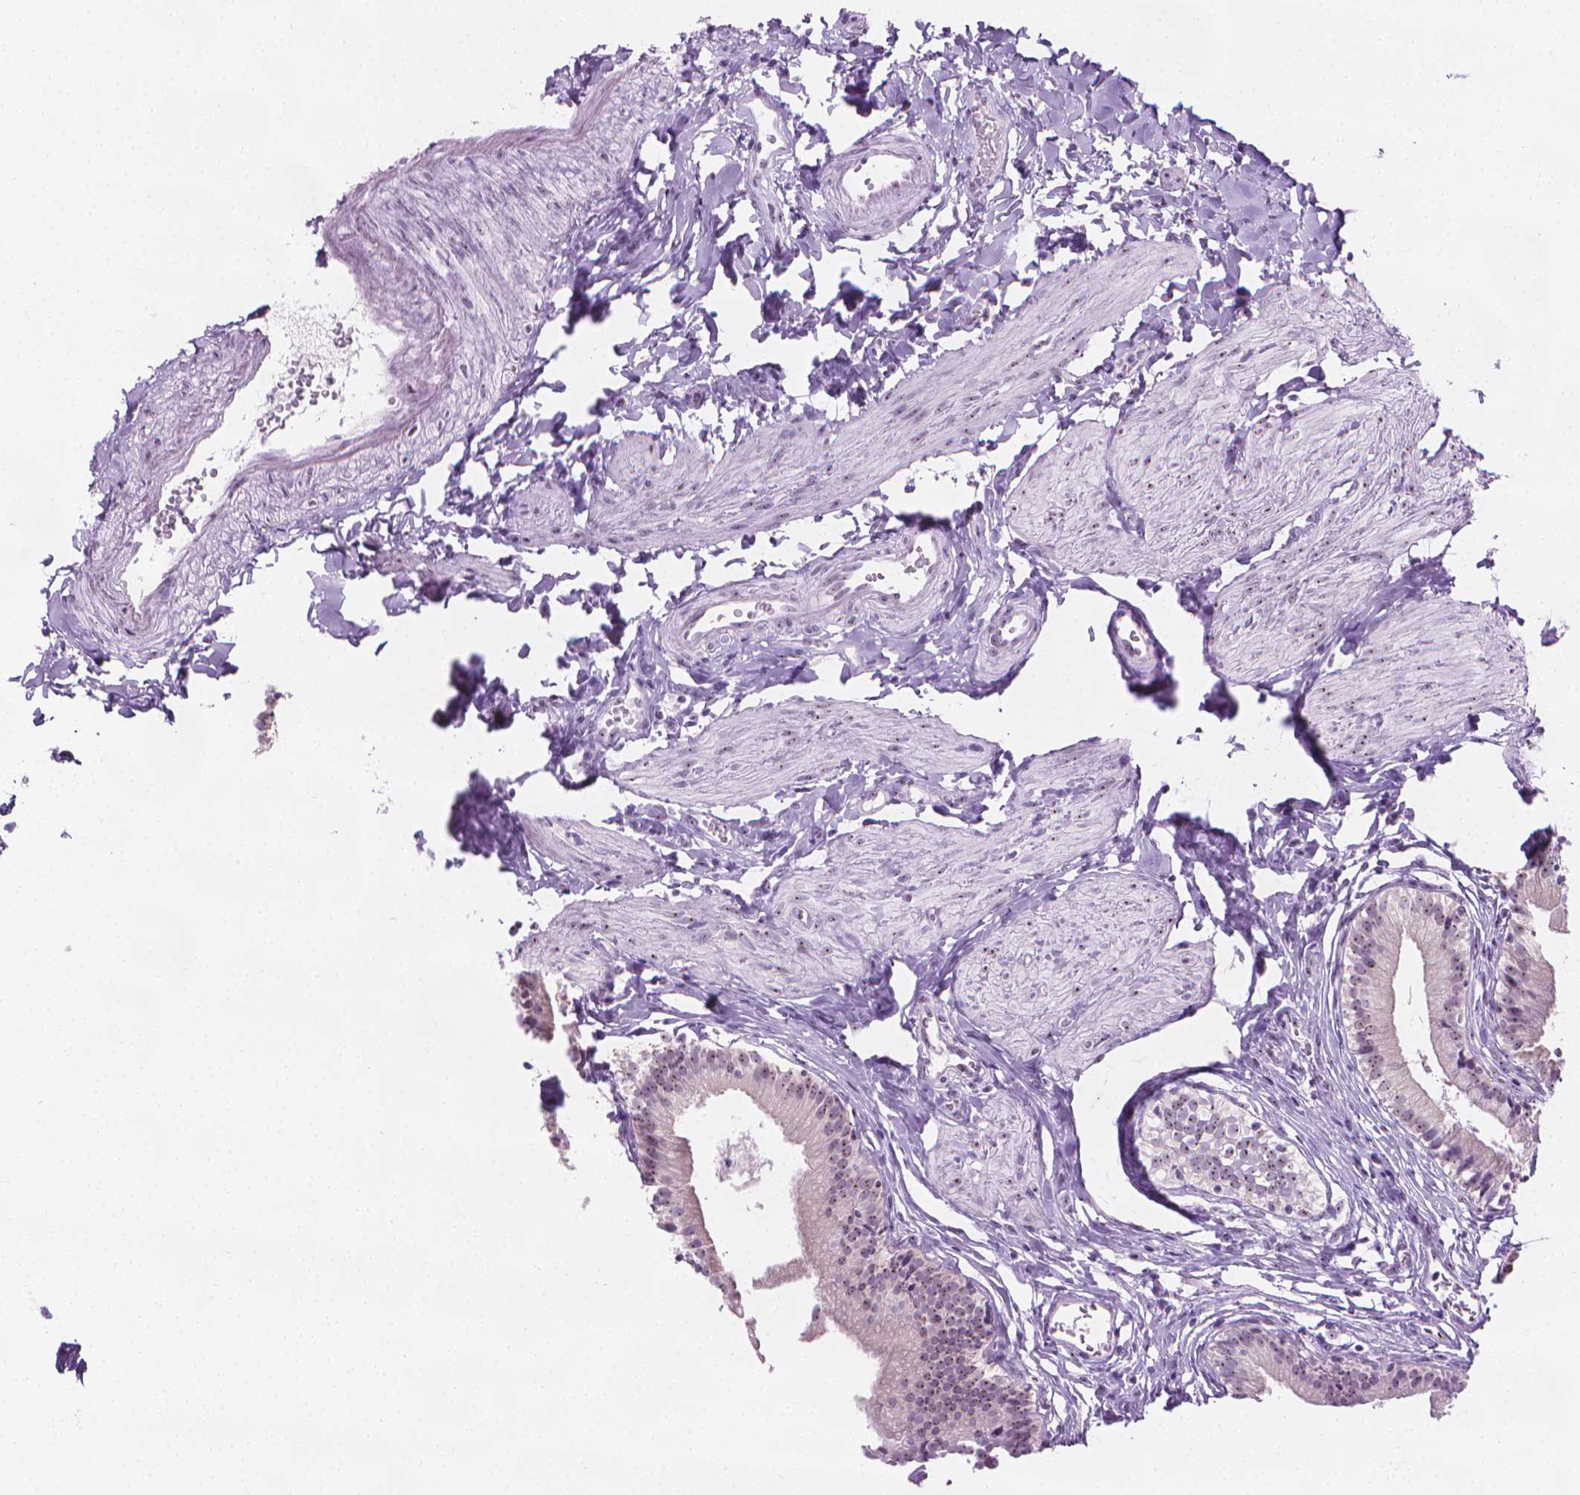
{"staining": {"intensity": "weak", "quantity": ">75%", "location": "nuclear"}, "tissue": "gallbladder", "cell_type": "Glandular cells", "image_type": "normal", "snomed": [{"axis": "morphology", "description": "Normal tissue, NOS"}, {"axis": "topography", "description": "Gallbladder"}], "caption": "Protein staining of unremarkable gallbladder shows weak nuclear staining in about >75% of glandular cells. Immunohistochemistry (ihc) stains the protein in brown and the nuclei are stained blue.", "gene": "NOL7", "patient": {"sex": "female", "age": 47}}